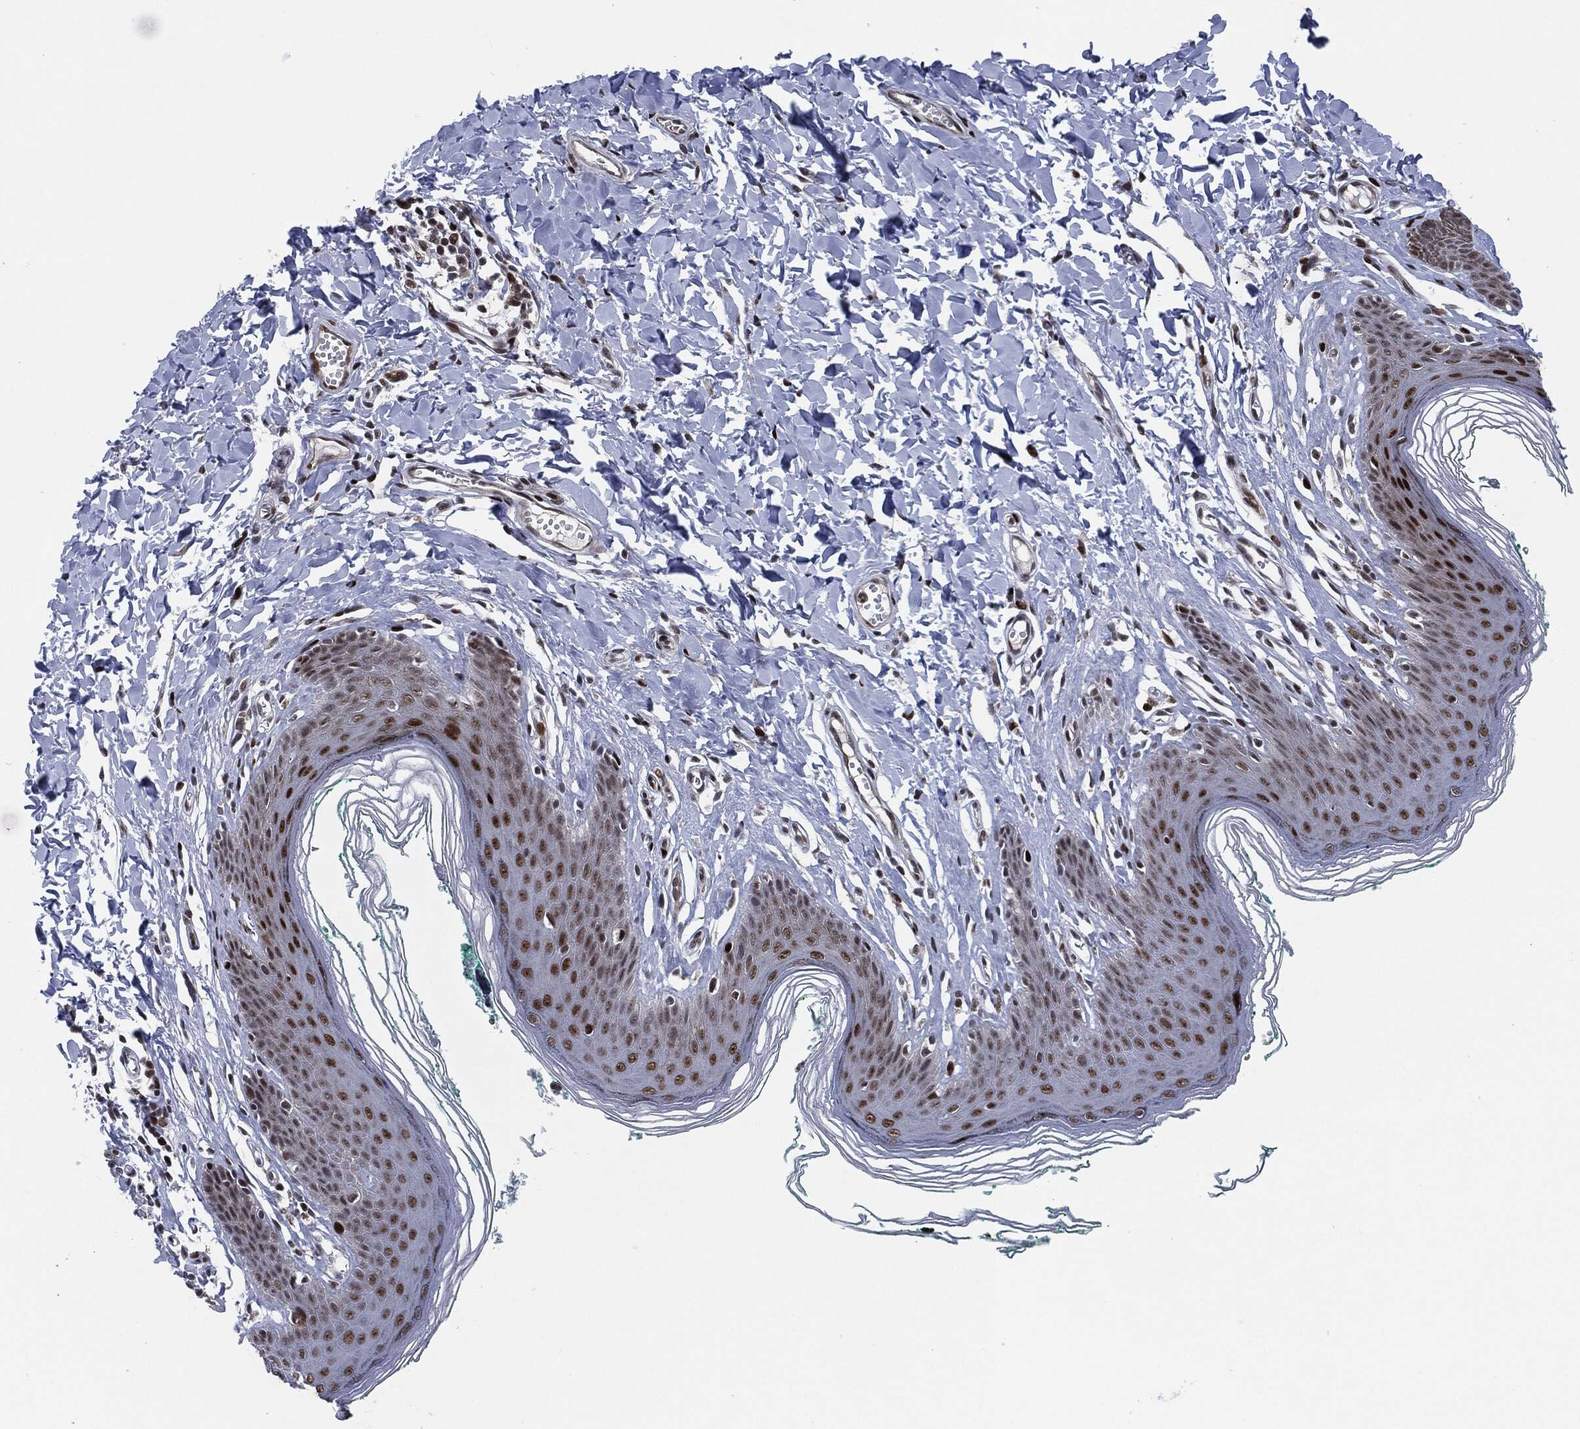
{"staining": {"intensity": "strong", "quantity": "25%-75%", "location": "nuclear"}, "tissue": "skin", "cell_type": "Epidermal cells", "image_type": "normal", "snomed": [{"axis": "morphology", "description": "Normal tissue, NOS"}, {"axis": "topography", "description": "Vulva"}], "caption": "Normal skin was stained to show a protein in brown. There is high levels of strong nuclear staining in about 25%-75% of epidermal cells.", "gene": "AKT2", "patient": {"sex": "female", "age": 66}}